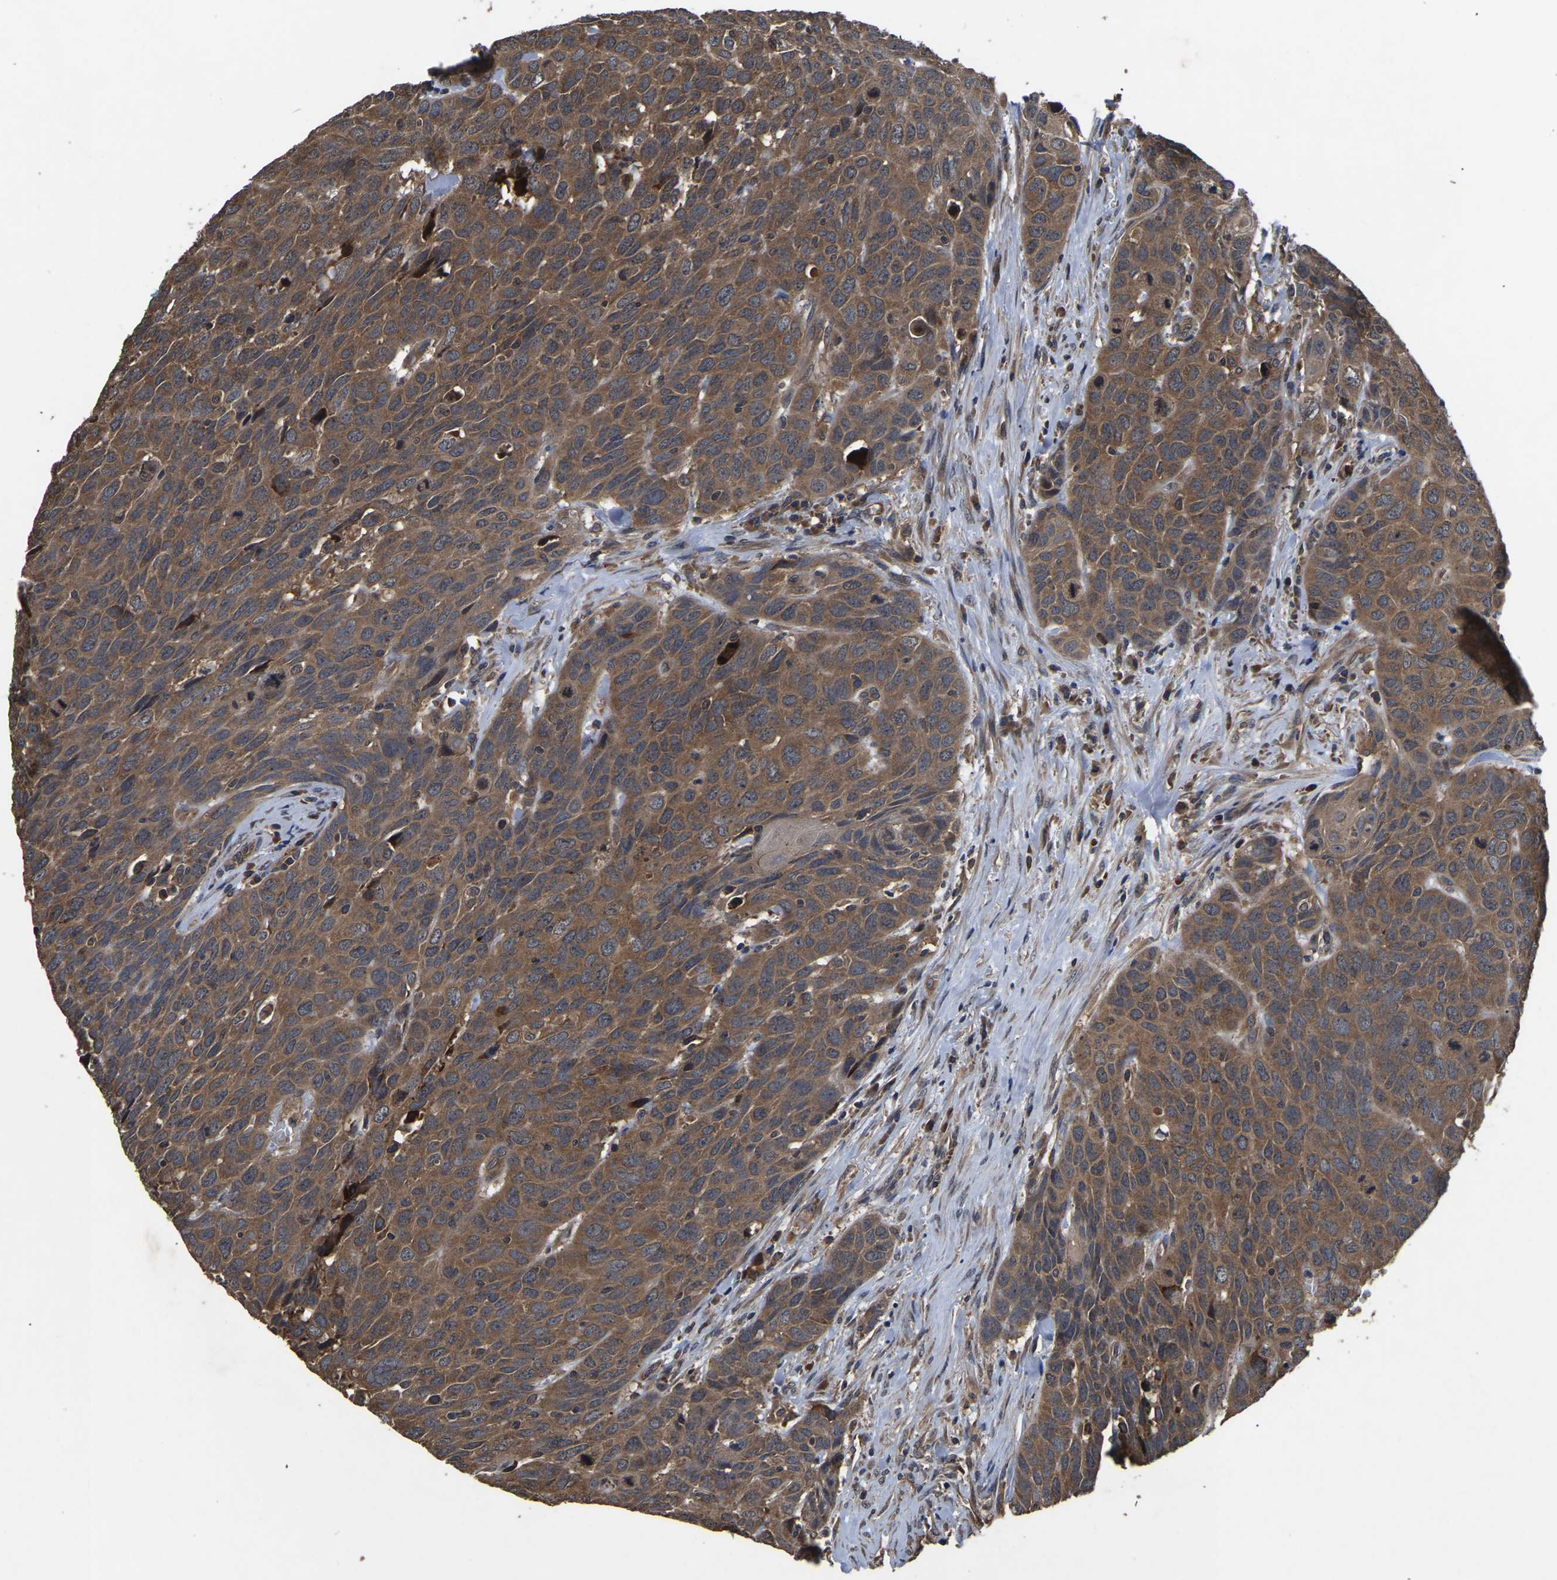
{"staining": {"intensity": "moderate", "quantity": ">75%", "location": "cytoplasmic/membranous"}, "tissue": "head and neck cancer", "cell_type": "Tumor cells", "image_type": "cancer", "snomed": [{"axis": "morphology", "description": "Squamous cell carcinoma, NOS"}, {"axis": "topography", "description": "Head-Neck"}], "caption": "Immunohistochemistry photomicrograph of neoplastic tissue: human head and neck squamous cell carcinoma stained using immunohistochemistry reveals medium levels of moderate protein expression localized specifically in the cytoplasmic/membranous of tumor cells, appearing as a cytoplasmic/membranous brown color.", "gene": "CRYZL1", "patient": {"sex": "male", "age": 66}}